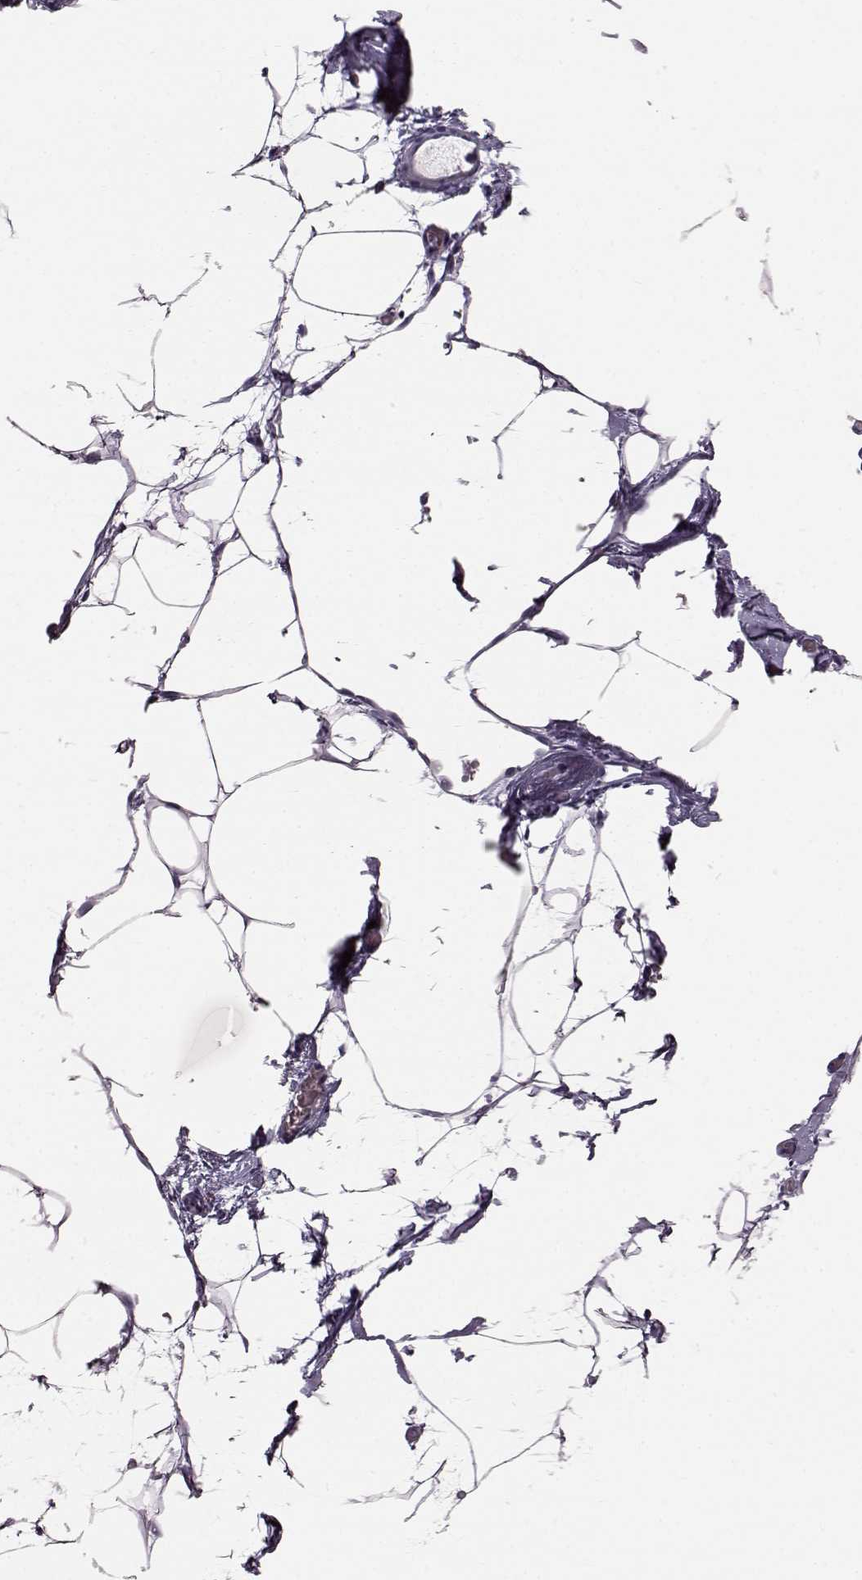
{"staining": {"intensity": "negative", "quantity": "none", "location": "none"}, "tissue": "adipose tissue", "cell_type": "Adipocytes", "image_type": "normal", "snomed": [{"axis": "morphology", "description": "Normal tissue, NOS"}, {"axis": "topography", "description": "Adipose tissue"}], "caption": "Adipose tissue was stained to show a protein in brown. There is no significant staining in adipocytes. Nuclei are stained in blue.", "gene": "TCHHL1", "patient": {"sex": "male", "age": 57}}